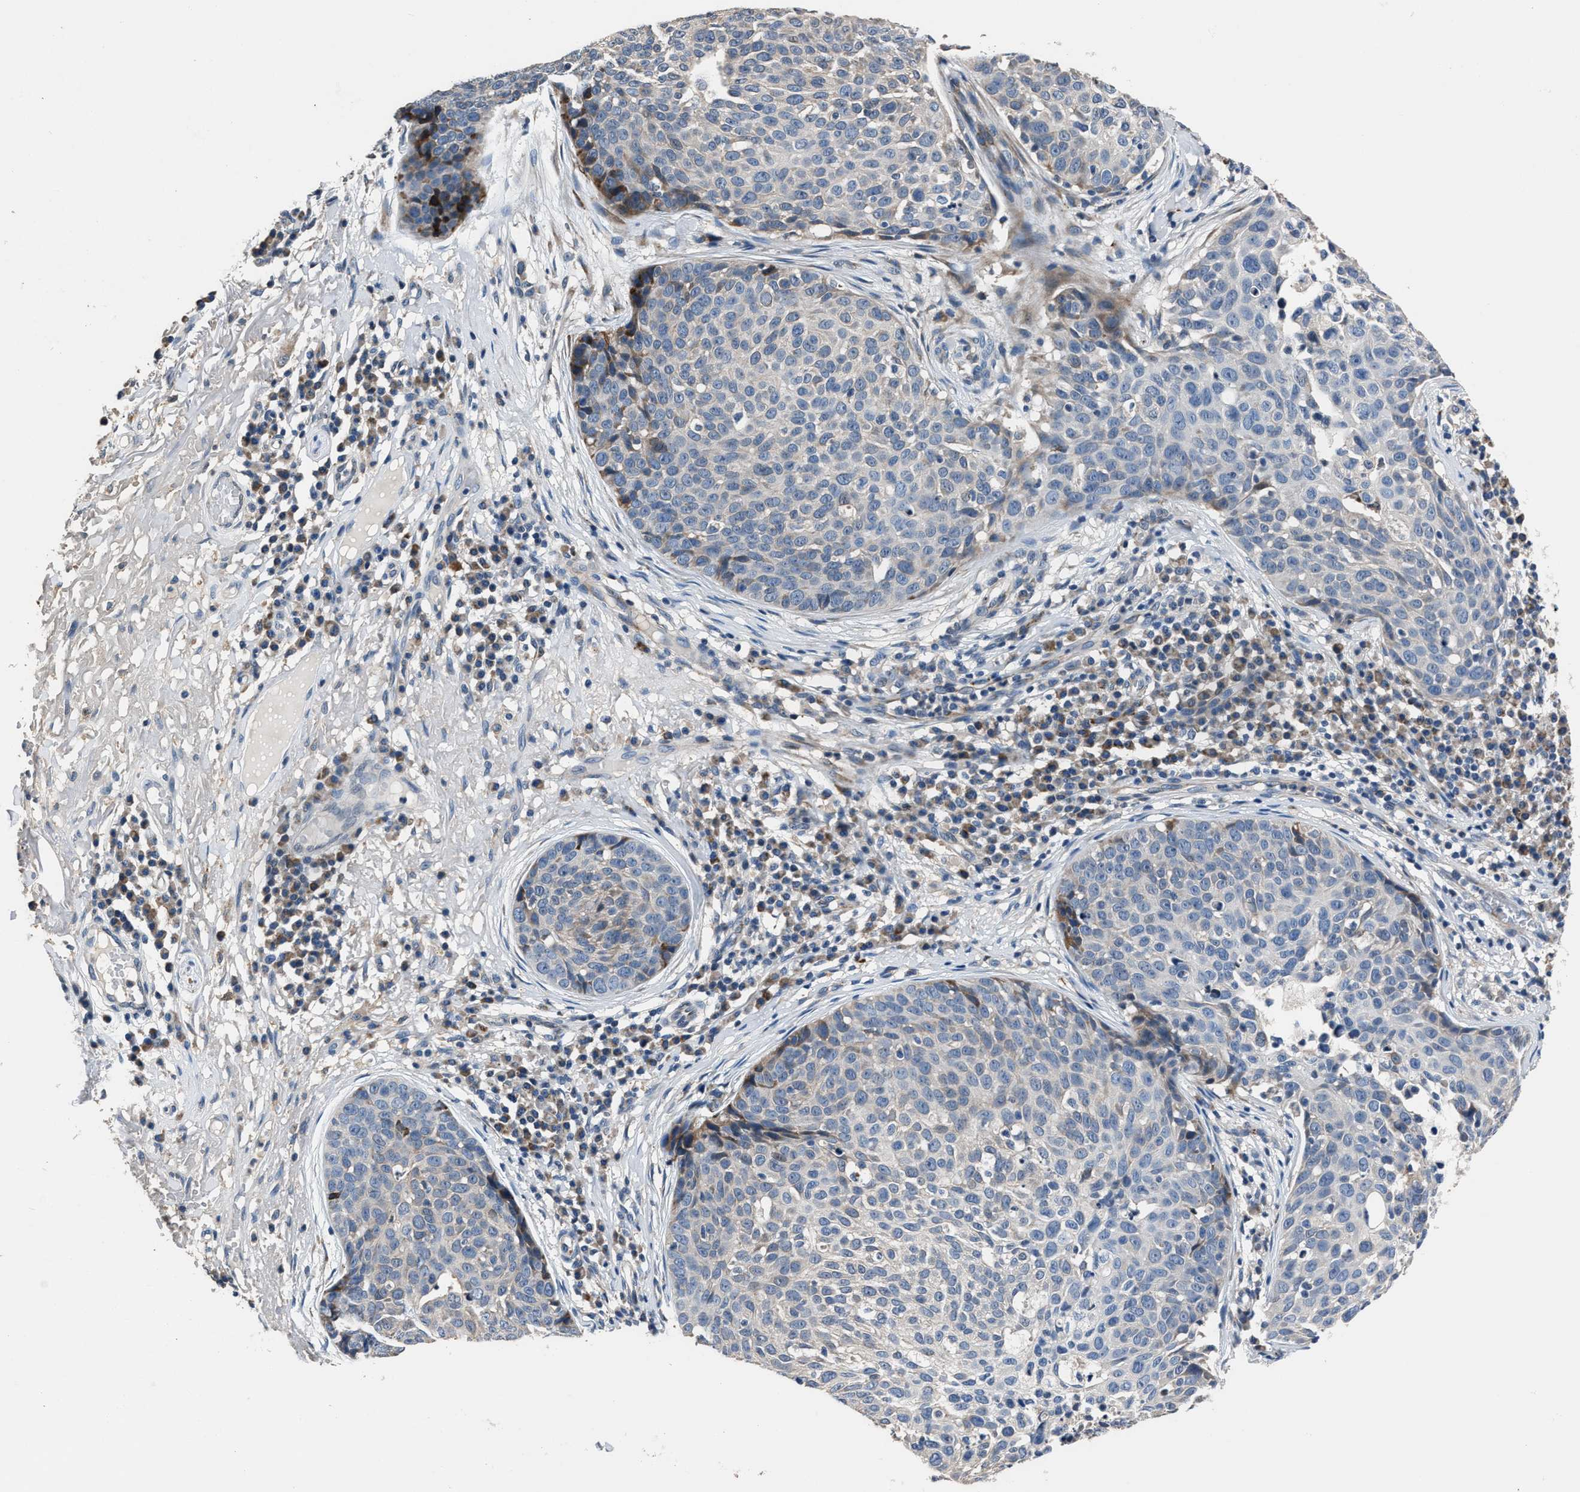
{"staining": {"intensity": "moderate", "quantity": "<25%", "location": "cytoplasmic/membranous"}, "tissue": "skin cancer", "cell_type": "Tumor cells", "image_type": "cancer", "snomed": [{"axis": "morphology", "description": "Squamous cell carcinoma in situ, NOS"}, {"axis": "morphology", "description": "Squamous cell carcinoma, NOS"}, {"axis": "topography", "description": "Skin"}], "caption": "Skin squamous cell carcinoma in situ stained for a protein (brown) reveals moderate cytoplasmic/membranous positive positivity in about <25% of tumor cells.", "gene": "DNAJC24", "patient": {"sex": "male", "age": 93}}